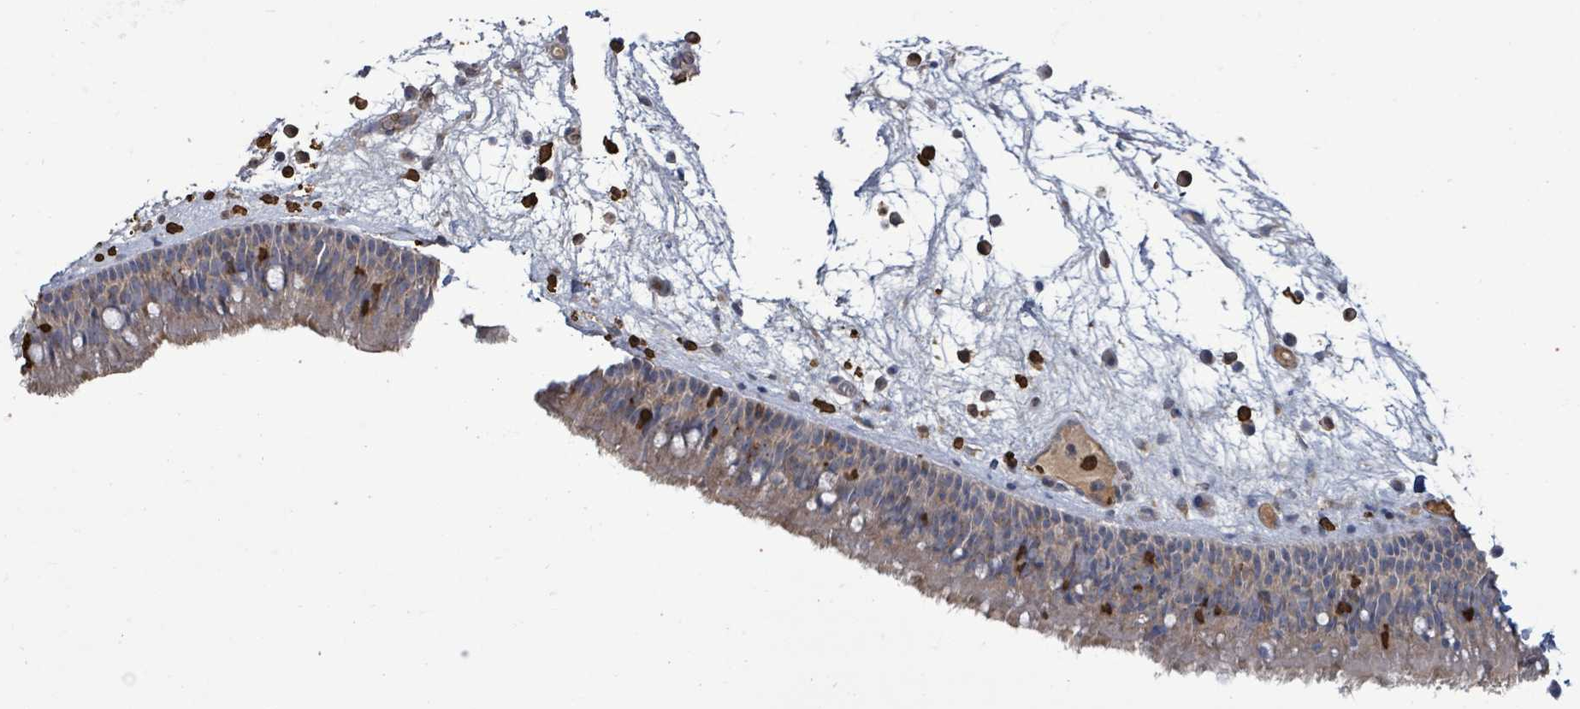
{"staining": {"intensity": "weak", "quantity": "25%-75%", "location": "cytoplasmic/membranous"}, "tissue": "nasopharynx", "cell_type": "Respiratory epithelial cells", "image_type": "normal", "snomed": [{"axis": "morphology", "description": "Normal tissue, NOS"}, {"axis": "morphology", "description": "Inflammation, NOS"}, {"axis": "morphology", "description": "Malignant melanoma, Metastatic site"}, {"axis": "topography", "description": "Nasopharynx"}], "caption": "Immunohistochemistry (IHC) (DAB (3,3'-diaminobenzidine)) staining of unremarkable human nasopharynx reveals weak cytoplasmic/membranous protein positivity in approximately 25%-75% of respiratory epithelial cells. The protein is stained brown, and the nuclei are stained in blue (DAB IHC with brightfield microscopy, high magnification).", "gene": "FAM210A", "patient": {"sex": "male", "age": 70}}